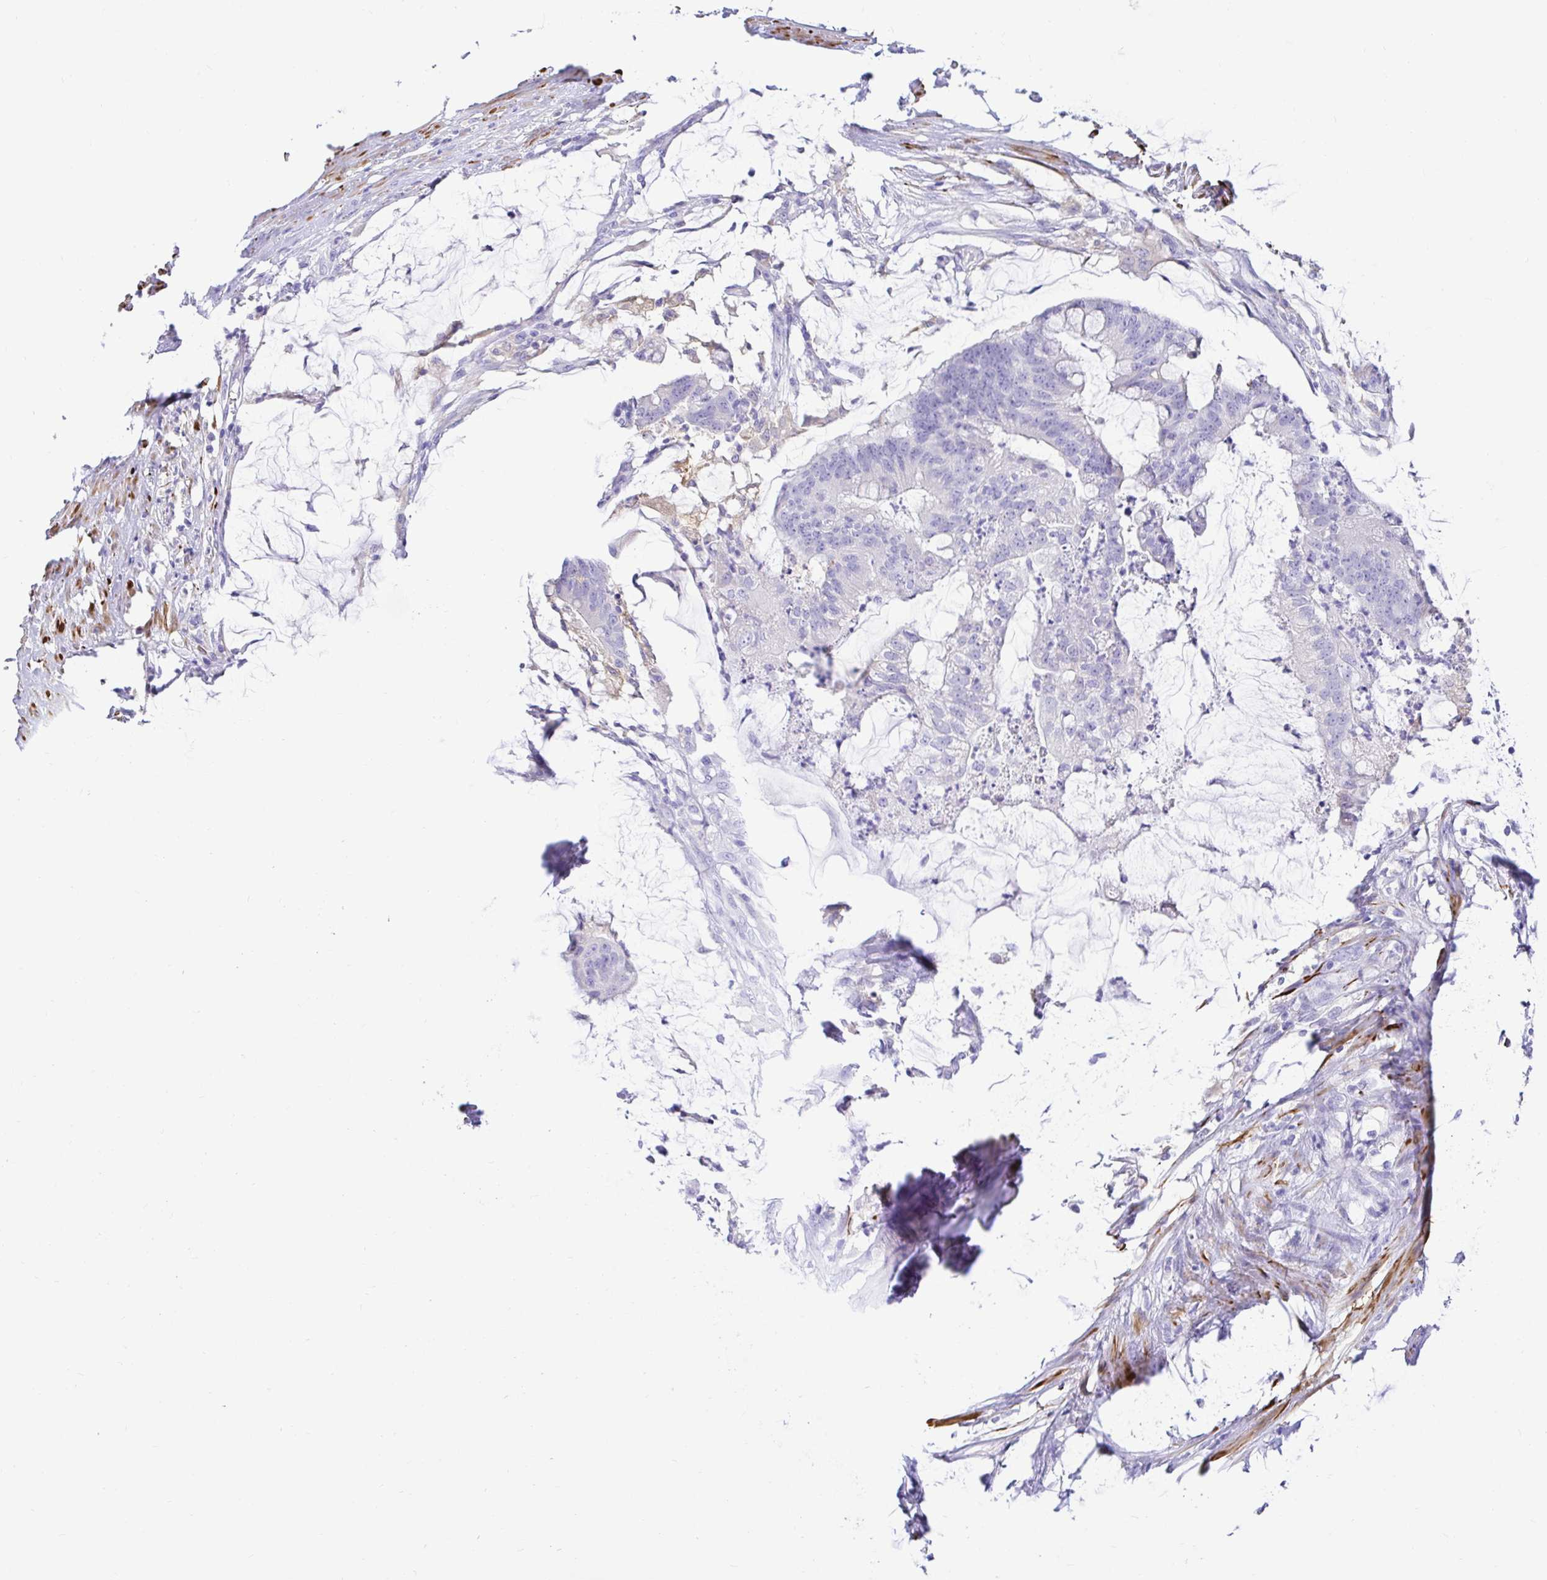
{"staining": {"intensity": "negative", "quantity": "none", "location": "none"}, "tissue": "colorectal cancer", "cell_type": "Tumor cells", "image_type": "cancer", "snomed": [{"axis": "morphology", "description": "Adenocarcinoma, NOS"}, {"axis": "topography", "description": "Colon"}], "caption": "This is an immunohistochemistry (IHC) histopathology image of colorectal adenocarcinoma. There is no staining in tumor cells.", "gene": "BACE2", "patient": {"sex": "male", "age": 62}}